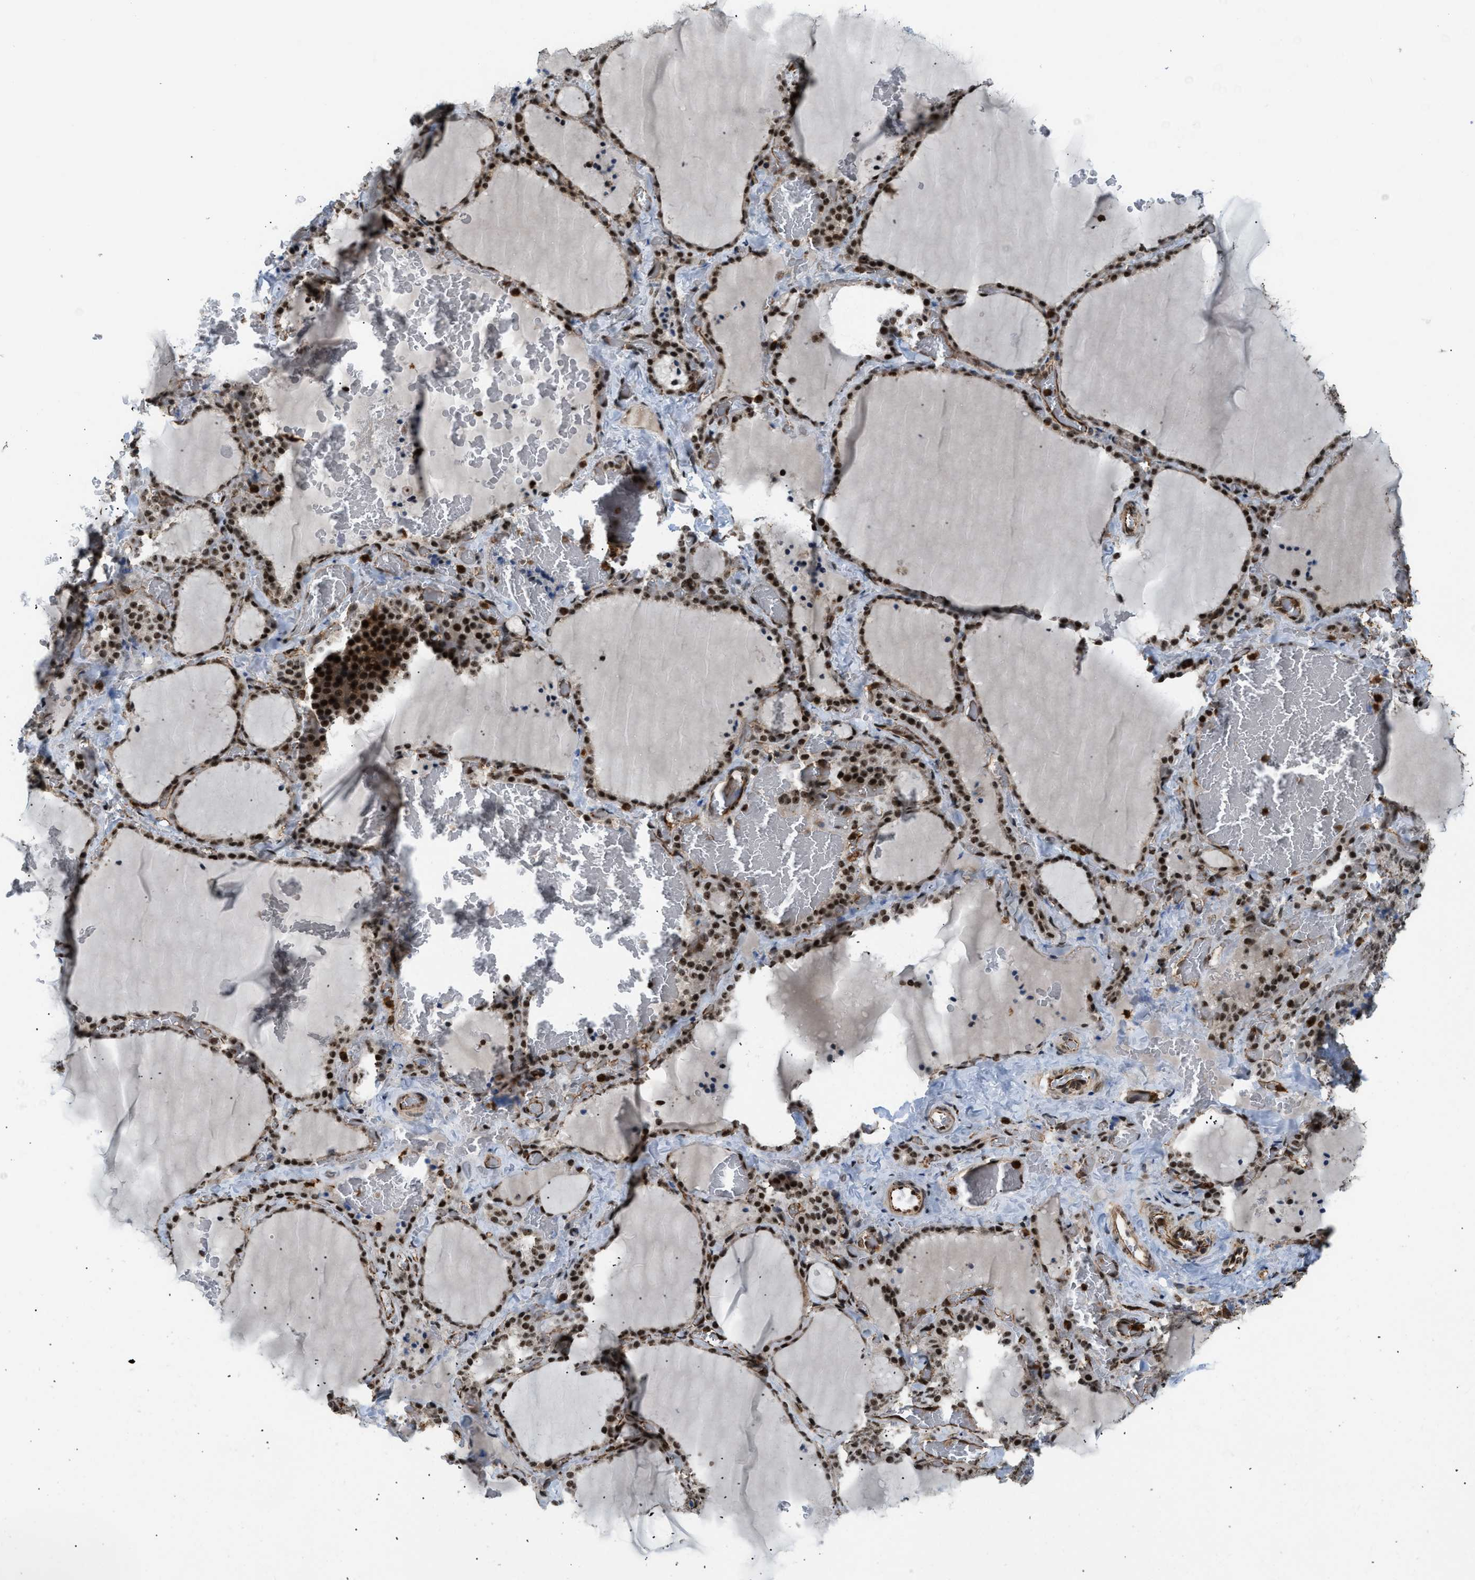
{"staining": {"intensity": "strong", "quantity": ">75%", "location": "nuclear"}, "tissue": "thyroid gland", "cell_type": "Glandular cells", "image_type": "normal", "snomed": [{"axis": "morphology", "description": "Normal tissue, NOS"}, {"axis": "topography", "description": "Thyroid gland"}], "caption": "A brown stain shows strong nuclear staining of a protein in glandular cells of unremarkable human thyroid gland. The protein of interest is shown in brown color, while the nuclei are stained blue.", "gene": "E2F1", "patient": {"sex": "female", "age": 22}}